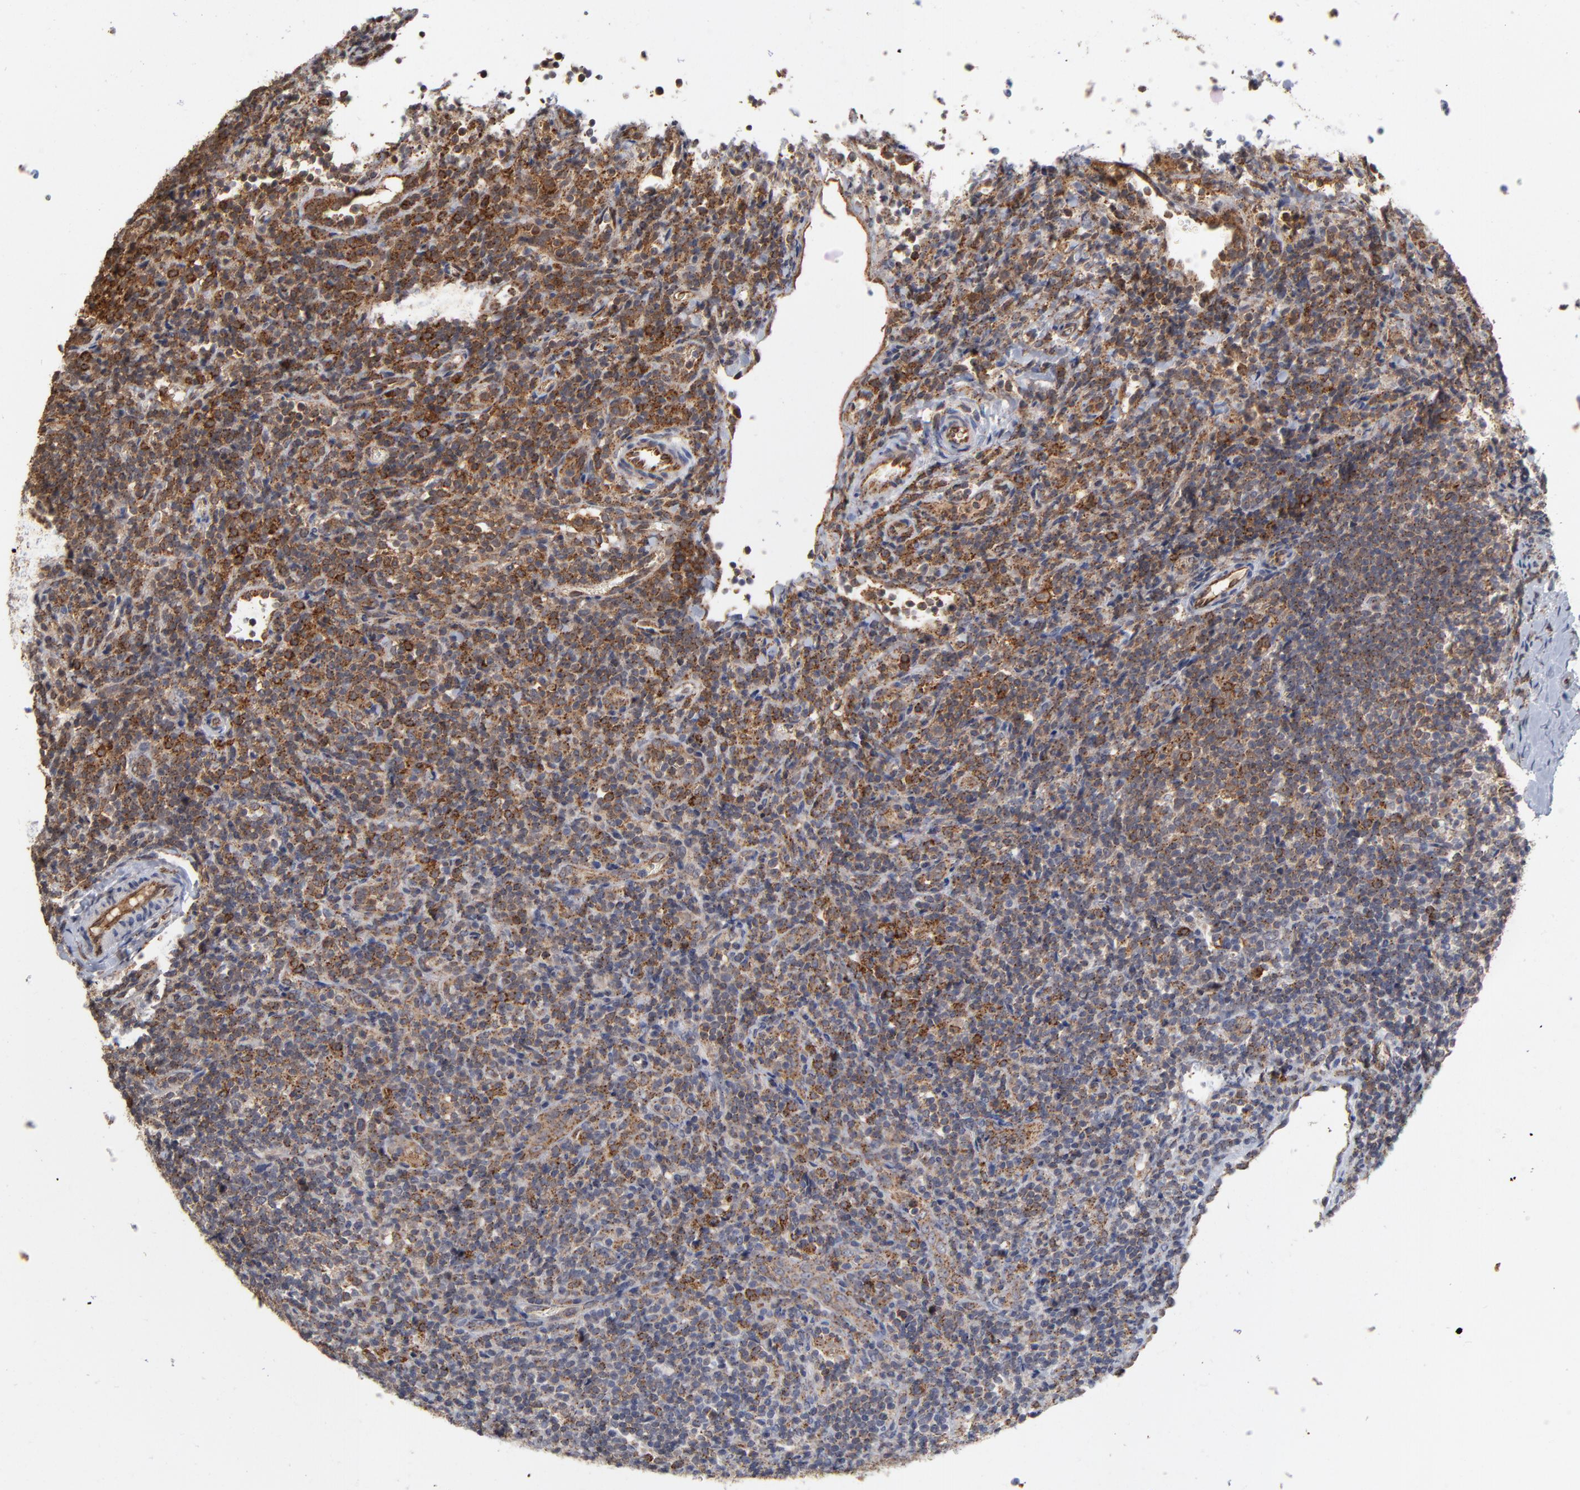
{"staining": {"intensity": "strong", "quantity": ">75%", "location": "cytoplasmic/membranous"}, "tissue": "lymphoma", "cell_type": "Tumor cells", "image_type": "cancer", "snomed": [{"axis": "morphology", "description": "Malignant lymphoma, non-Hodgkin's type, Low grade"}, {"axis": "topography", "description": "Lymph node"}], "caption": "The image shows immunohistochemical staining of lymphoma. There is strong cytoplasmic/membranous positivity is appreciated in approximately >75% of tumor cells. Nuclei are stained in blue.", "gene": "ASB8", "patient": {"sex": "female", "age": 76}}